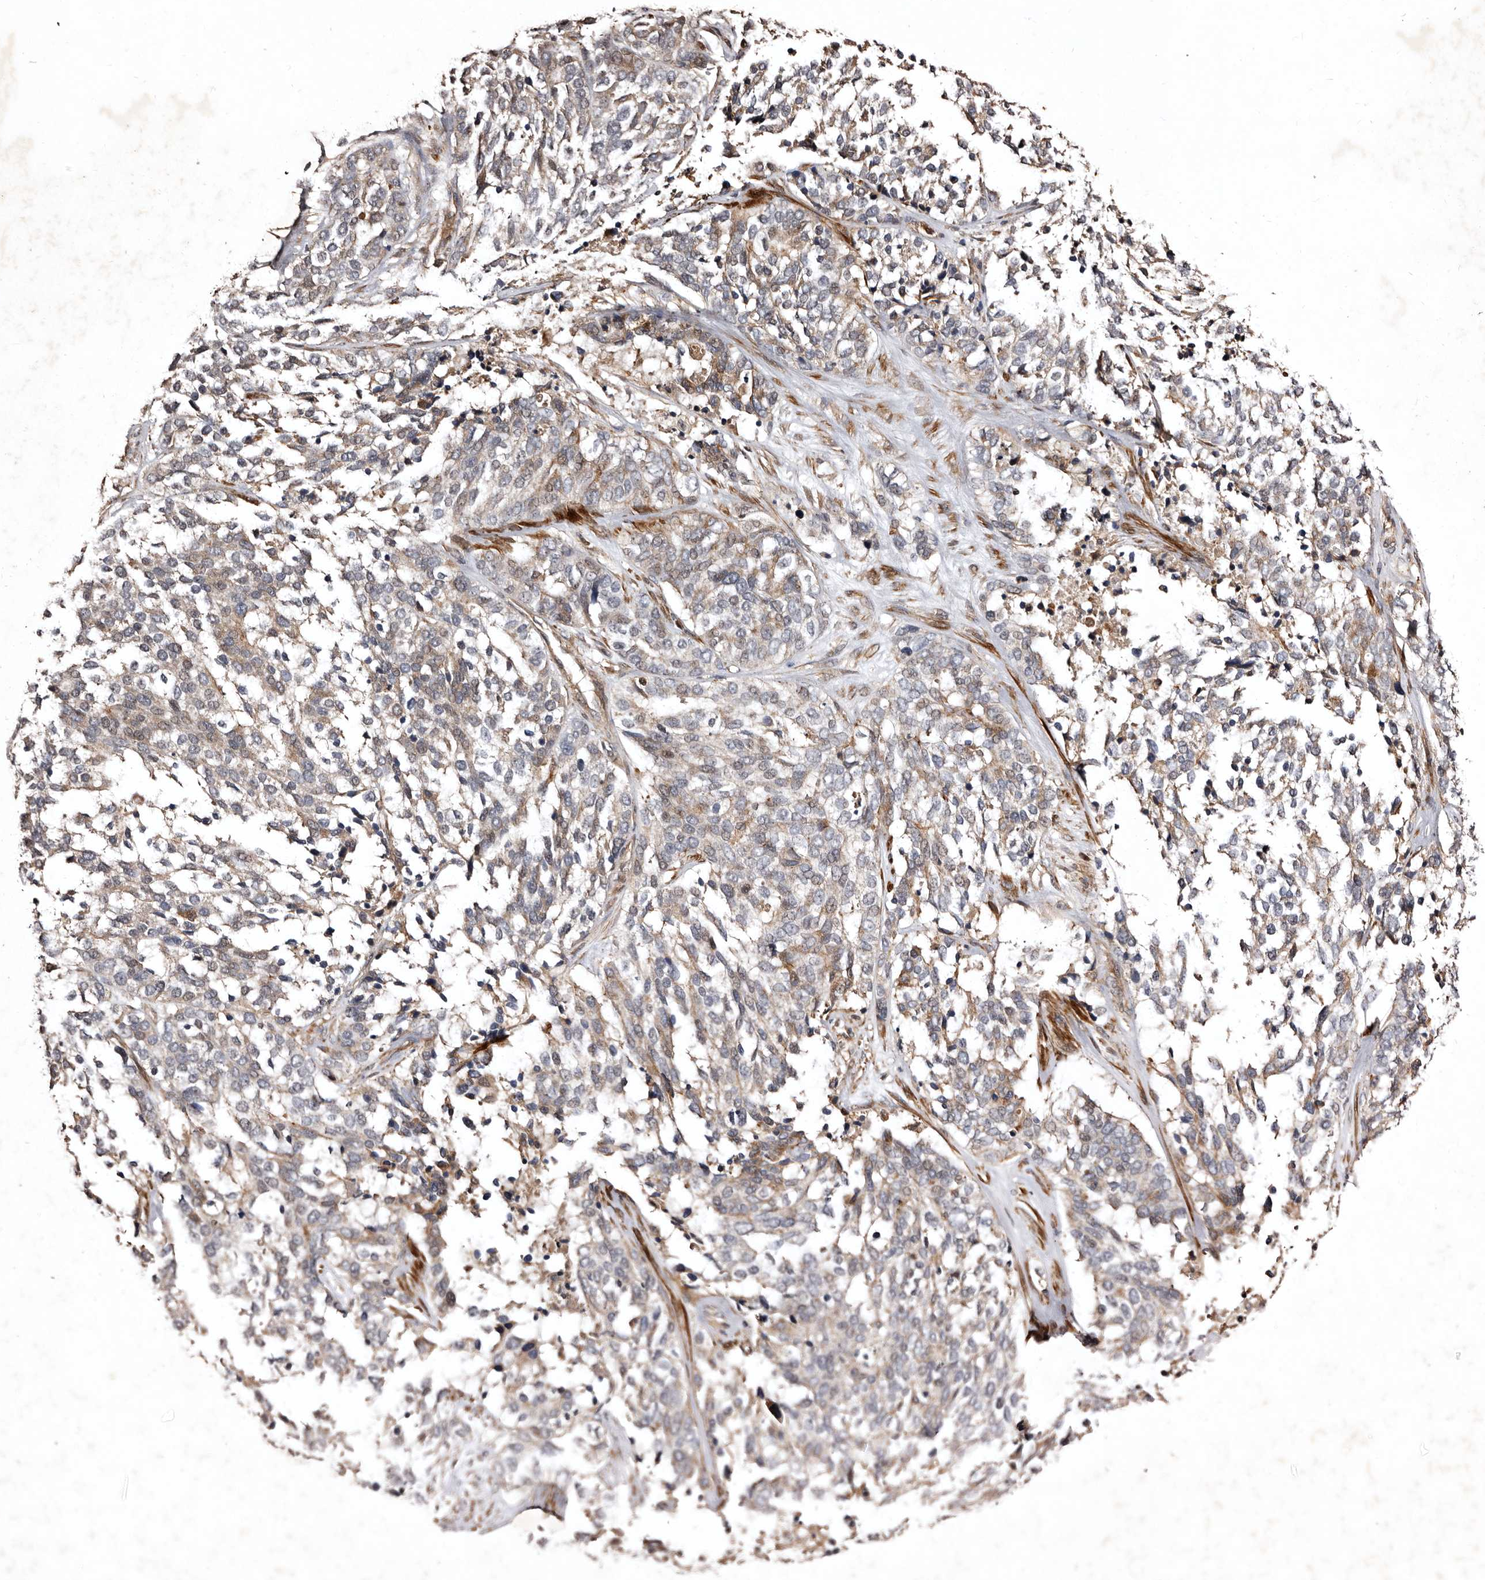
{"staining": {"intensity": "weak", "quantity": "<25%", "location": "cytoplasmic/membranous"}, "tissue": "ovarian cancer", "cell_type": "Tumor cells", "image_type": "cancer", "snomed": [{"axis": "morphology", "description": "Cystadenocarcinoma, serous, NOS"}, {"axis": "topography", "description": "Ovary"}], "caption": "An immunohistochemistry photomicrograph of ovarian cancer is shown. There is no staining in tumor cells of ovarian cancer.", "gene": "PRKD3", "patient": {"sex": "female", "age": 44}}